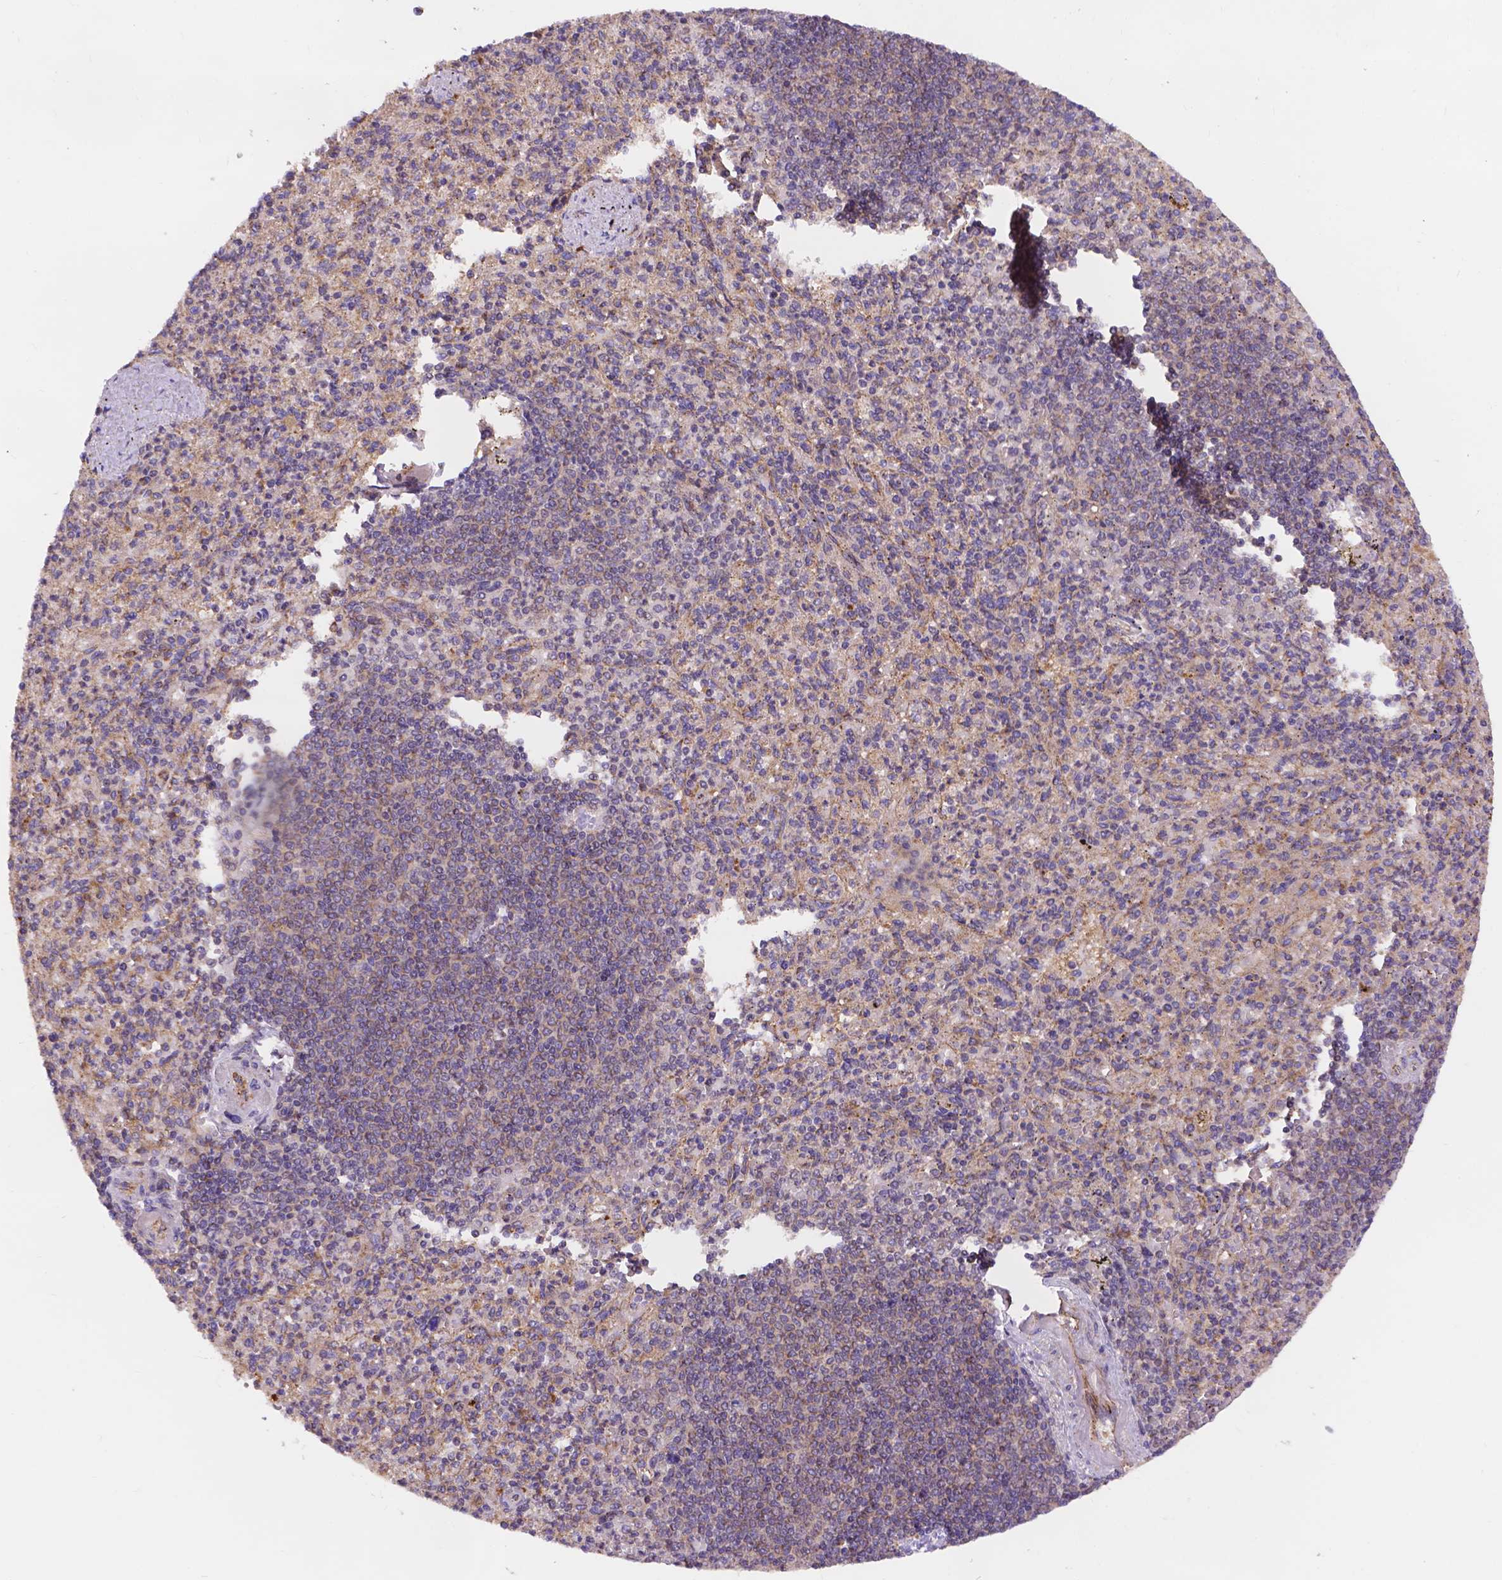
{"staining": {"intensity": "weak", "quantity": "<25%", "location": "cytoplasmic/membranous"}, "tissue": "spleen", "cell_type": "Cells in red pulp", "image_type": "normal", "snomed": [{"axis": "morphology", "description": "Normal tissue, NOS"}, {"axis": "topography", "description": "Spleen"}], "caption": "This is an immunohistochemistry image of normal spleen. There is no expression in cells in red pulp.", "gene": "AK3", "patient": {"sex": "female", "age": 74}}